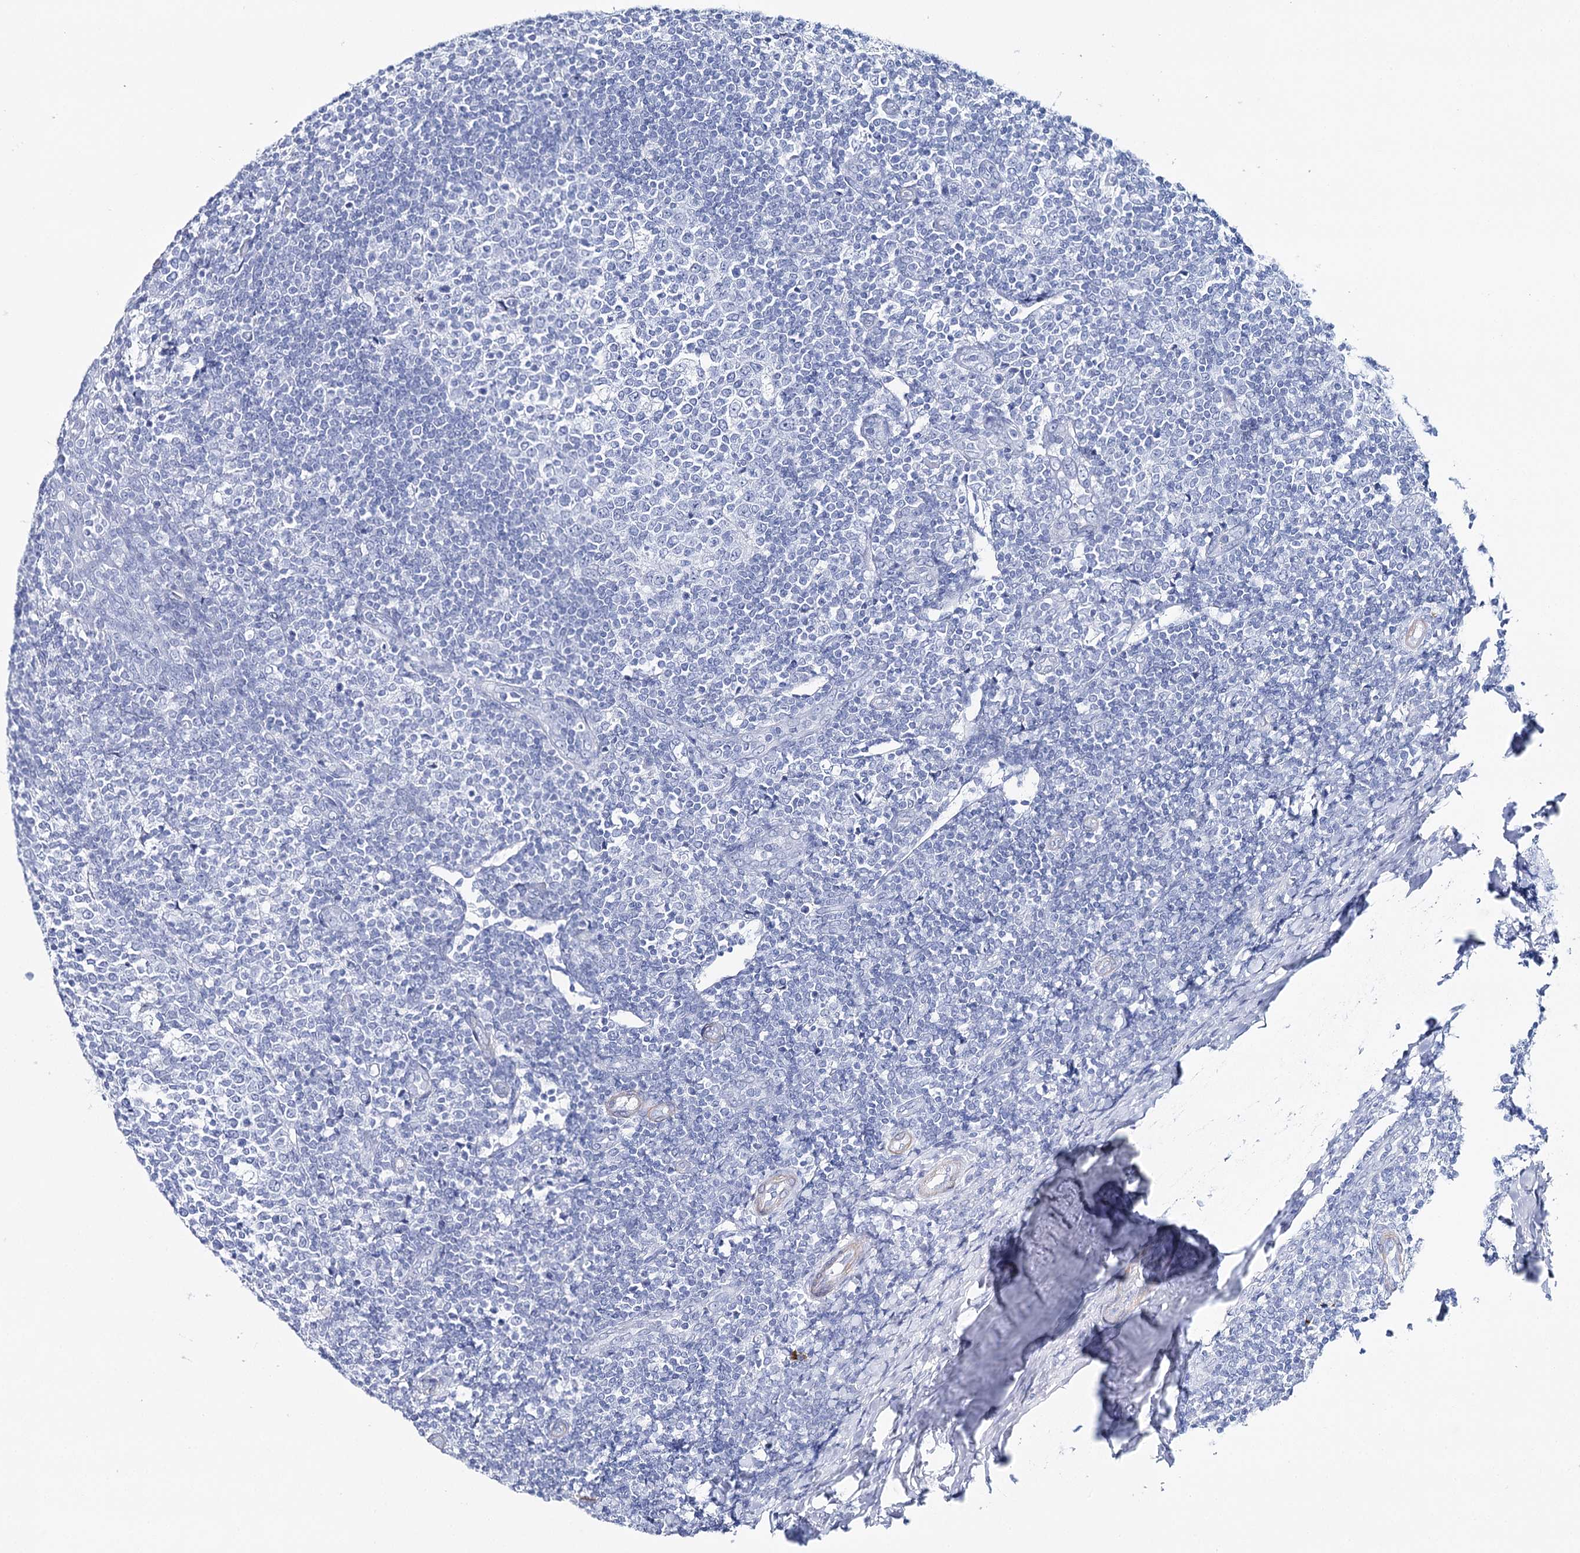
{"staining": {"intensity": "negative", "quantity": "none", "location": "none"}, "tissue": "tonsil", "cell_type": "Germinal center cells", "image_type": "normal", "snomed": [{"axis": "morphology", "description": "Normal tissue, NOS"}, {"axis": "topography", "description": "Tonsil"}], "caption": "Immunohistochemistry (IHC) photomicrograph of benign tonsil: tonsil stained with DAB demonstrates no significant protein expression in germinal center cells. (Stains: DAB (3,3'-diaminobenzidine) immunohistochemistry with hematoxylin counter stain, Microscopy: brightfield microscopy at high magnification).", "gene": "CSN3", "patient": {"sex": "female", "age": 19}}